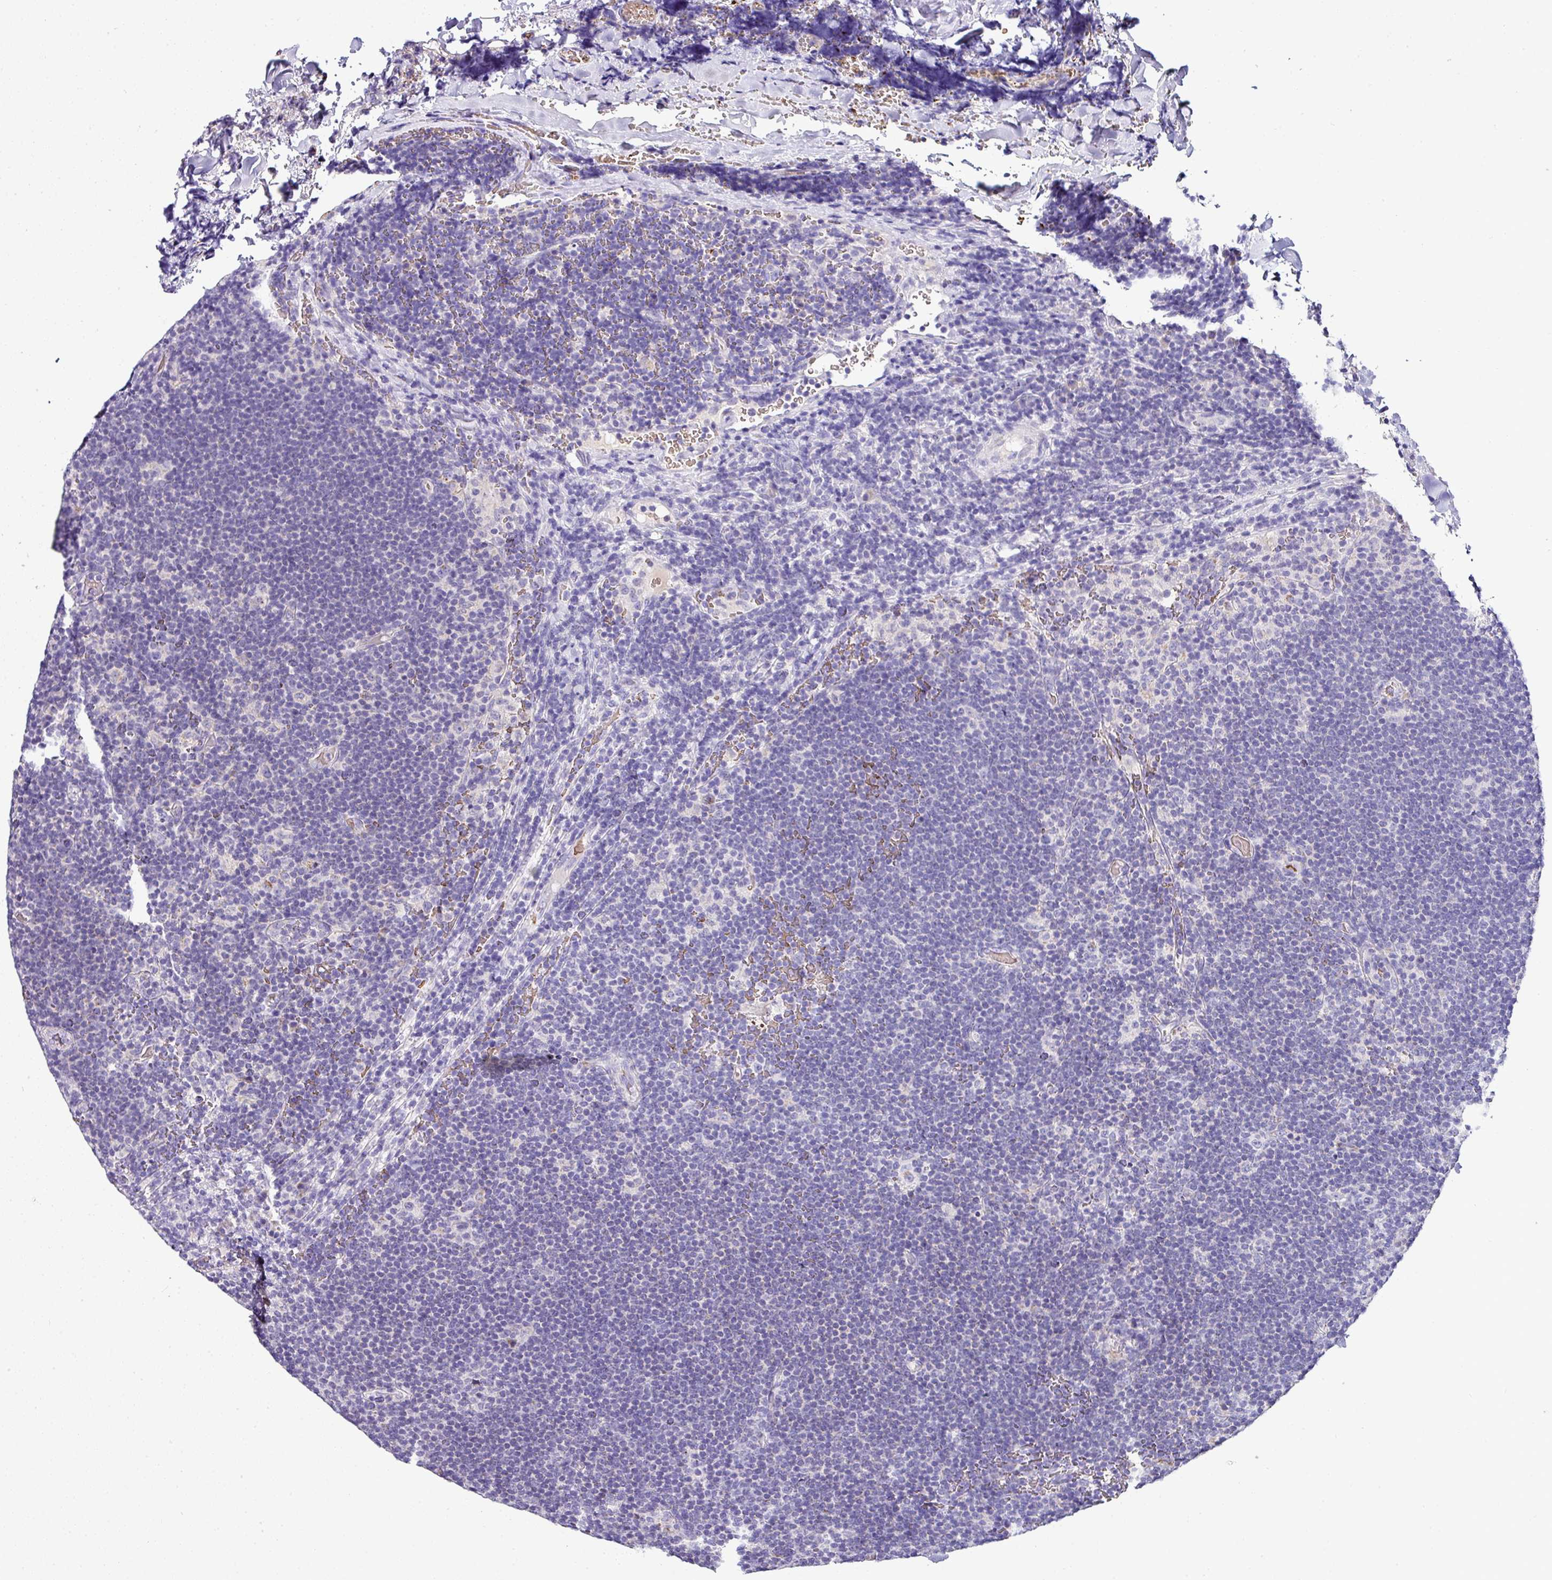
{"staining": {"intensity": "negative", "quantity": "none", "location": "none"}, "tissue": "lymphoma", "cell_type": "Tumor cells", "image_type": "cancer", "snomed": [{"axis": "morphology", "description": "Hodgkin's disease, NOS"}, {"axis": "topography", "description": "Lymph node"}], "caption": "The photomicrograph displays no staining of tumor cells in lymphoma. (DAB (3,3'-diaminobenzidine) IHC visualized using brightfield microscopy, high magnification).", "gene": "NAPSA", "patient": {"sex": "female", "age": 57}}